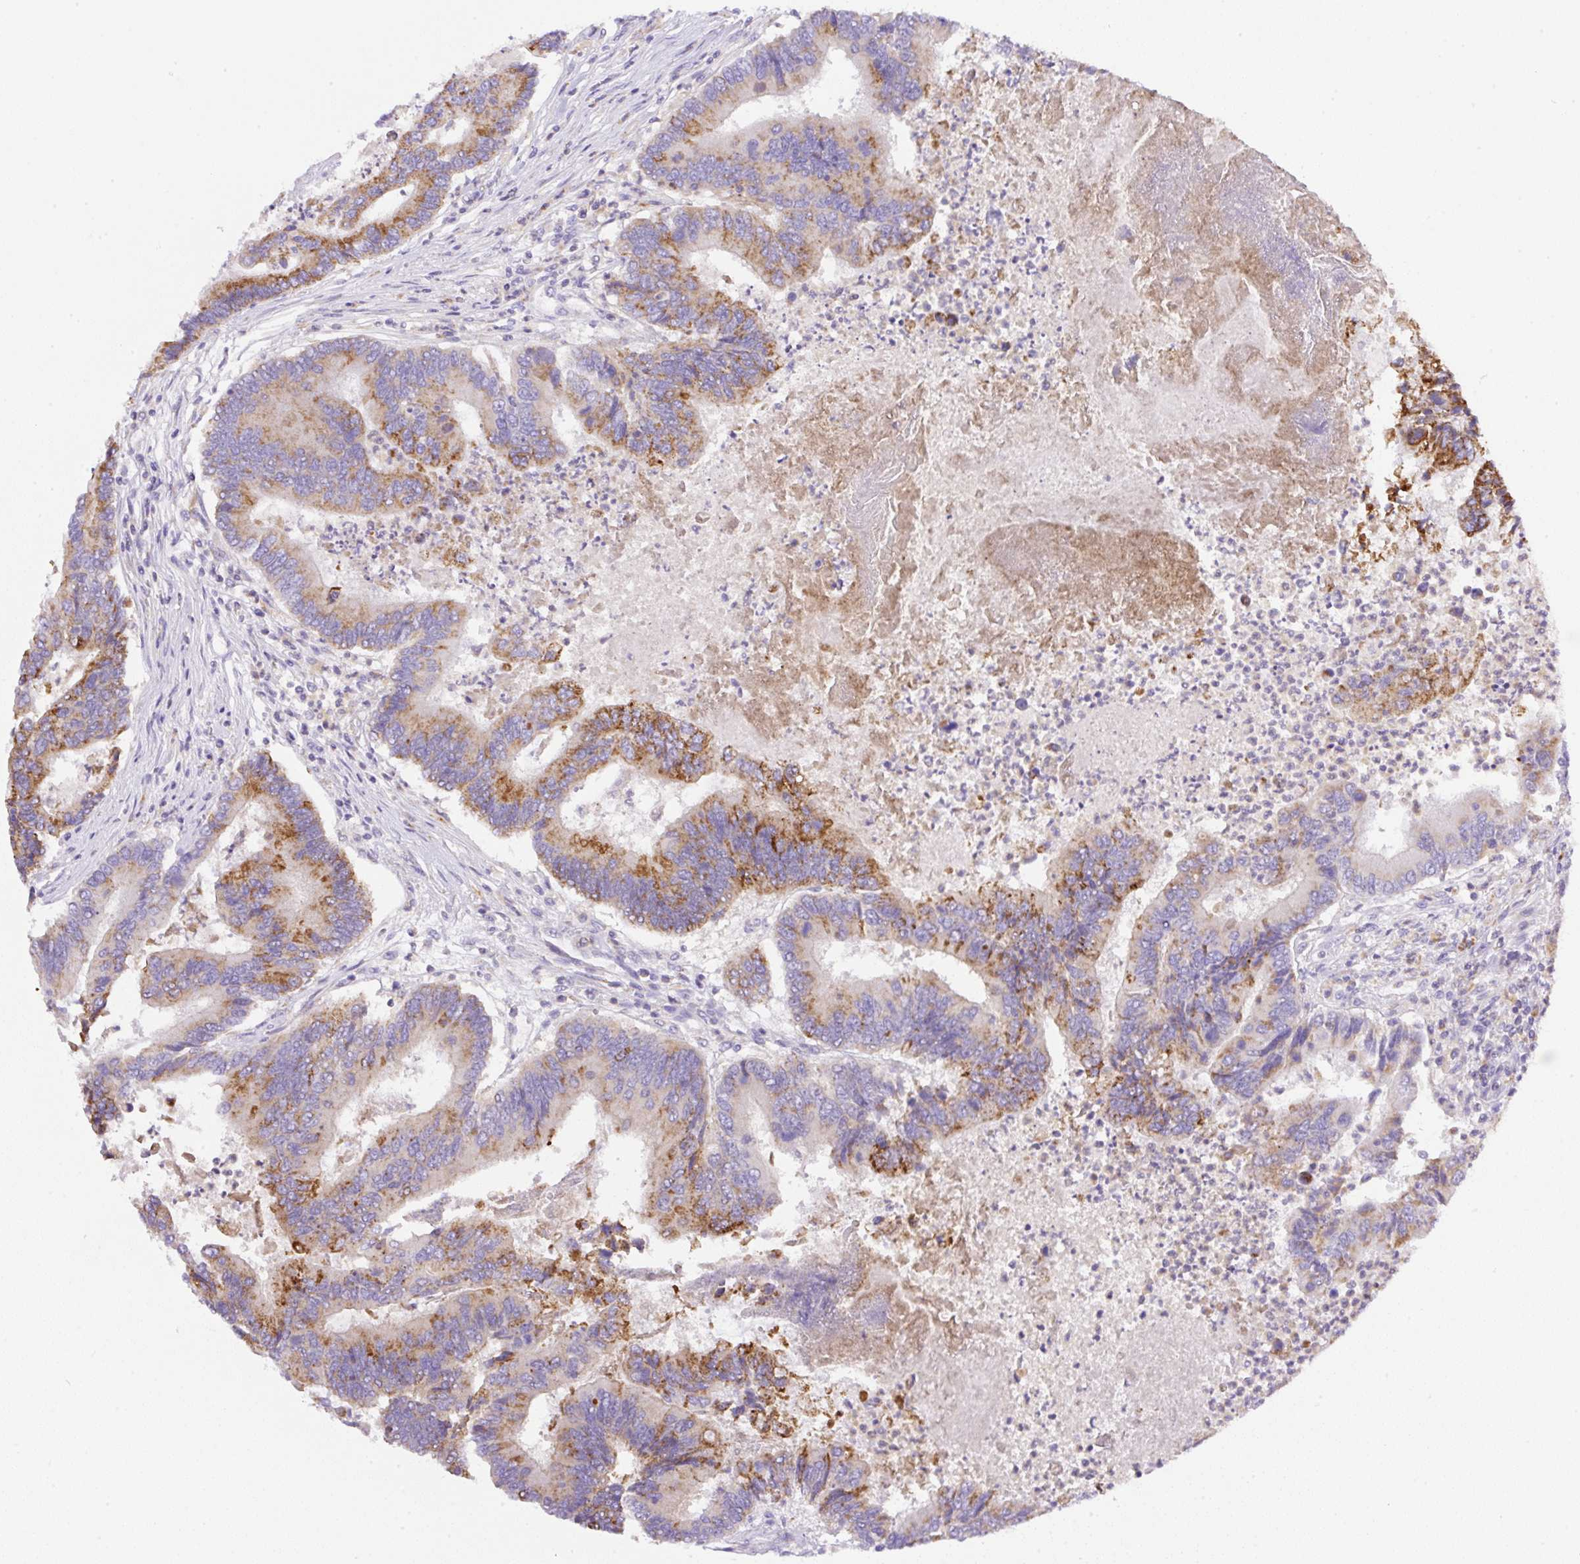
{"staining": {"intensity": "moderate", "quantity": "25%-75%", "location": "cytoplasmic/membranous"}, "tissue": "colorectal cancer", "cell_type": "Tumor cells", "image_type": "cancer", "snomed": [{"axis": "morphology", "description": "Adenocarcinoma, NOS"}, {"axis": "topography", "description": "Colon"}], "caption": "Immunohistochemical staining of human colorectal cancer exhibits medium levels of moderate cytoplasmic/membranous positivity in approximately 25%-75% of tumor cells.", "gene": "NF1", "patient": {"sex": "female", "age": 67}}